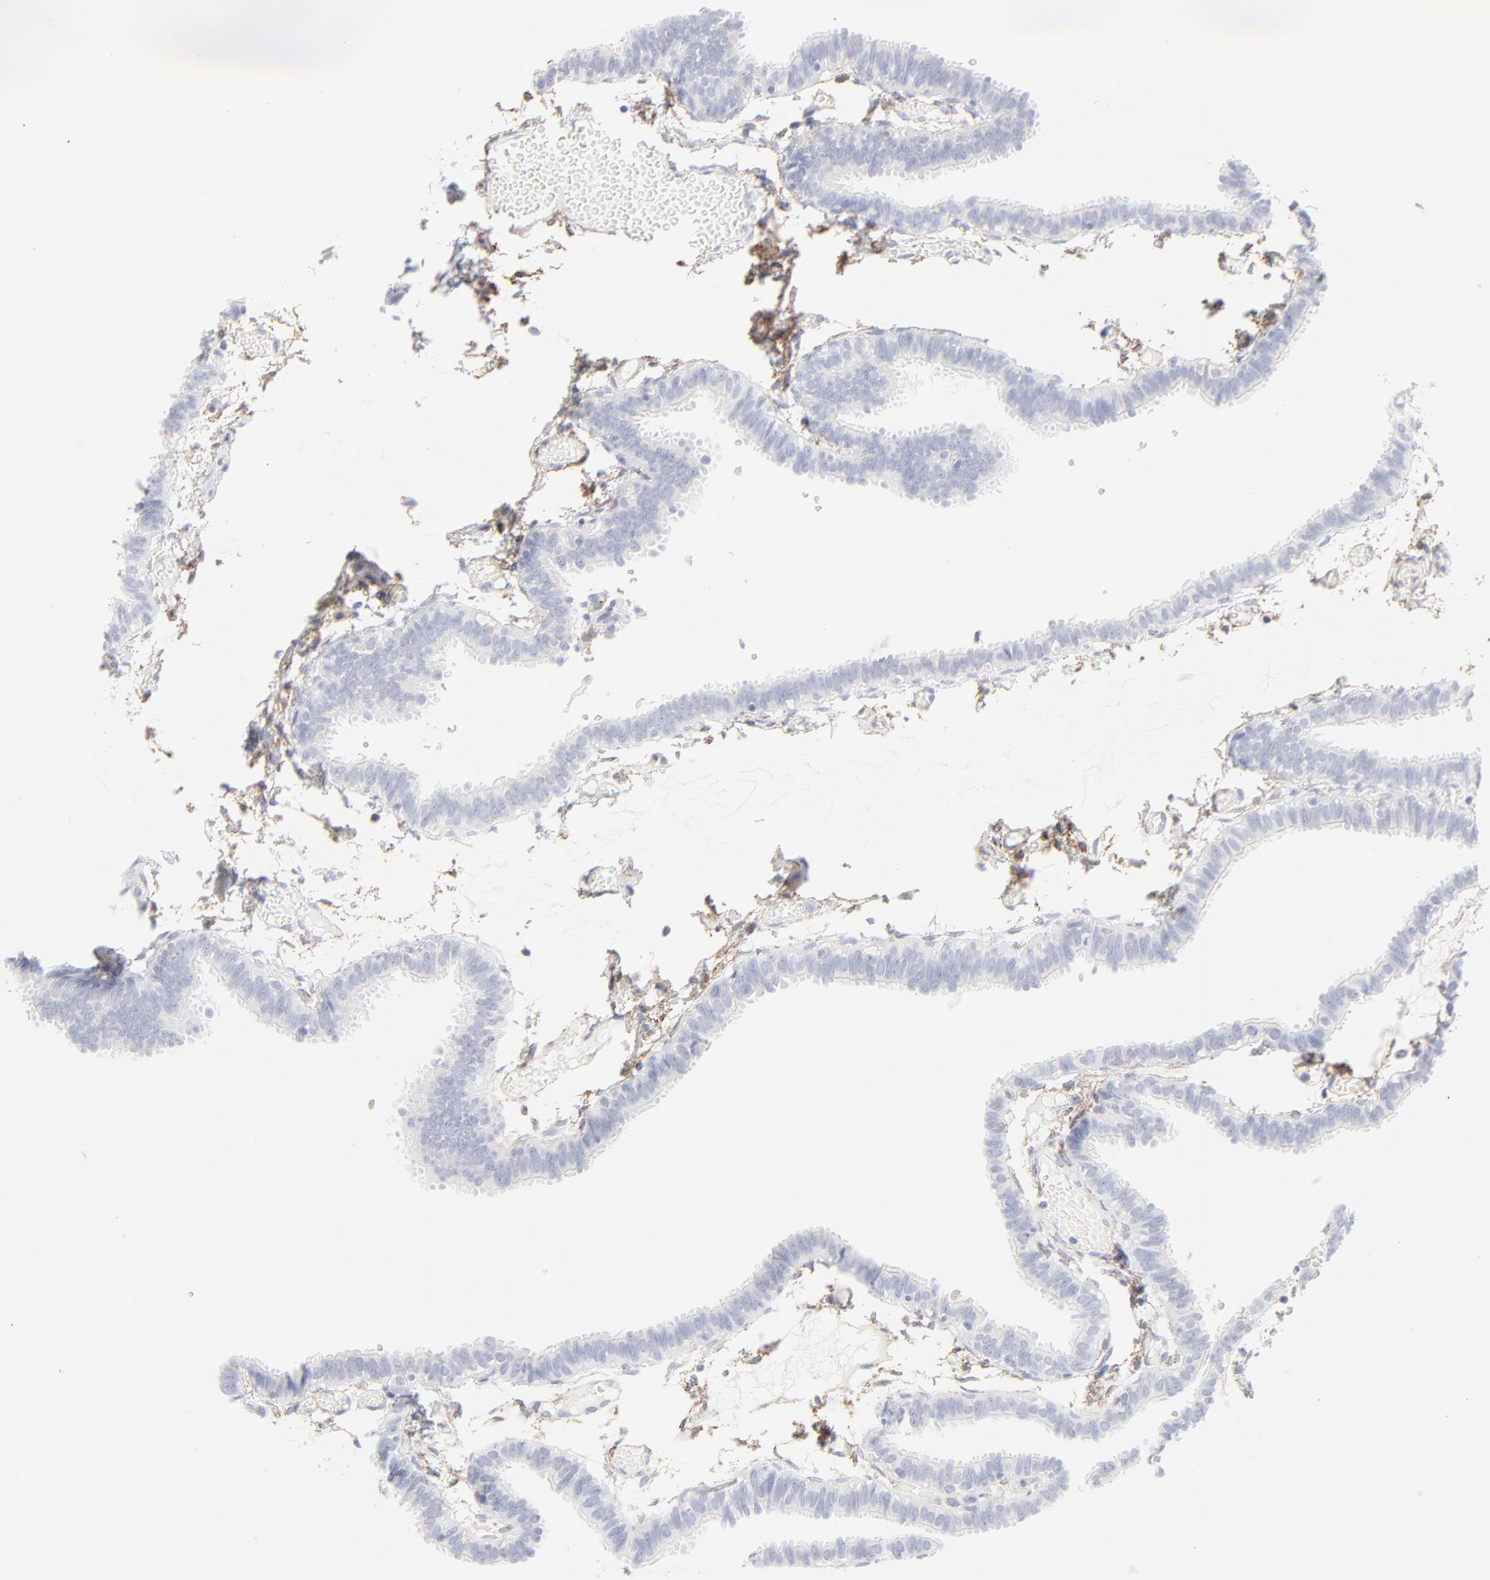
{"staining": {"intensity": "negative", "quantity": "none", "location": "none"}, "tissue": "fallopian tube", "cell_type": "Glandular cells", "image_type": "normal", "snomed": [{"axis": "morphology", "description": "Normal tissue, NOS"}, {"axis": "topography", "description": "Fallopian tube"}], "caption": "Immunohistochemical staining of normal fallopian tube demonstrates no significant staining in glandular cells. The staining was performed using DAB (3,3'-diaminobenzidine) to visualize the protein expression in brown, while the nuclei were stained in blue with hematoxylin (Magnification: 20x).", "gene": "ITGA5", "patient": {"sex": "female", "age": 29}}